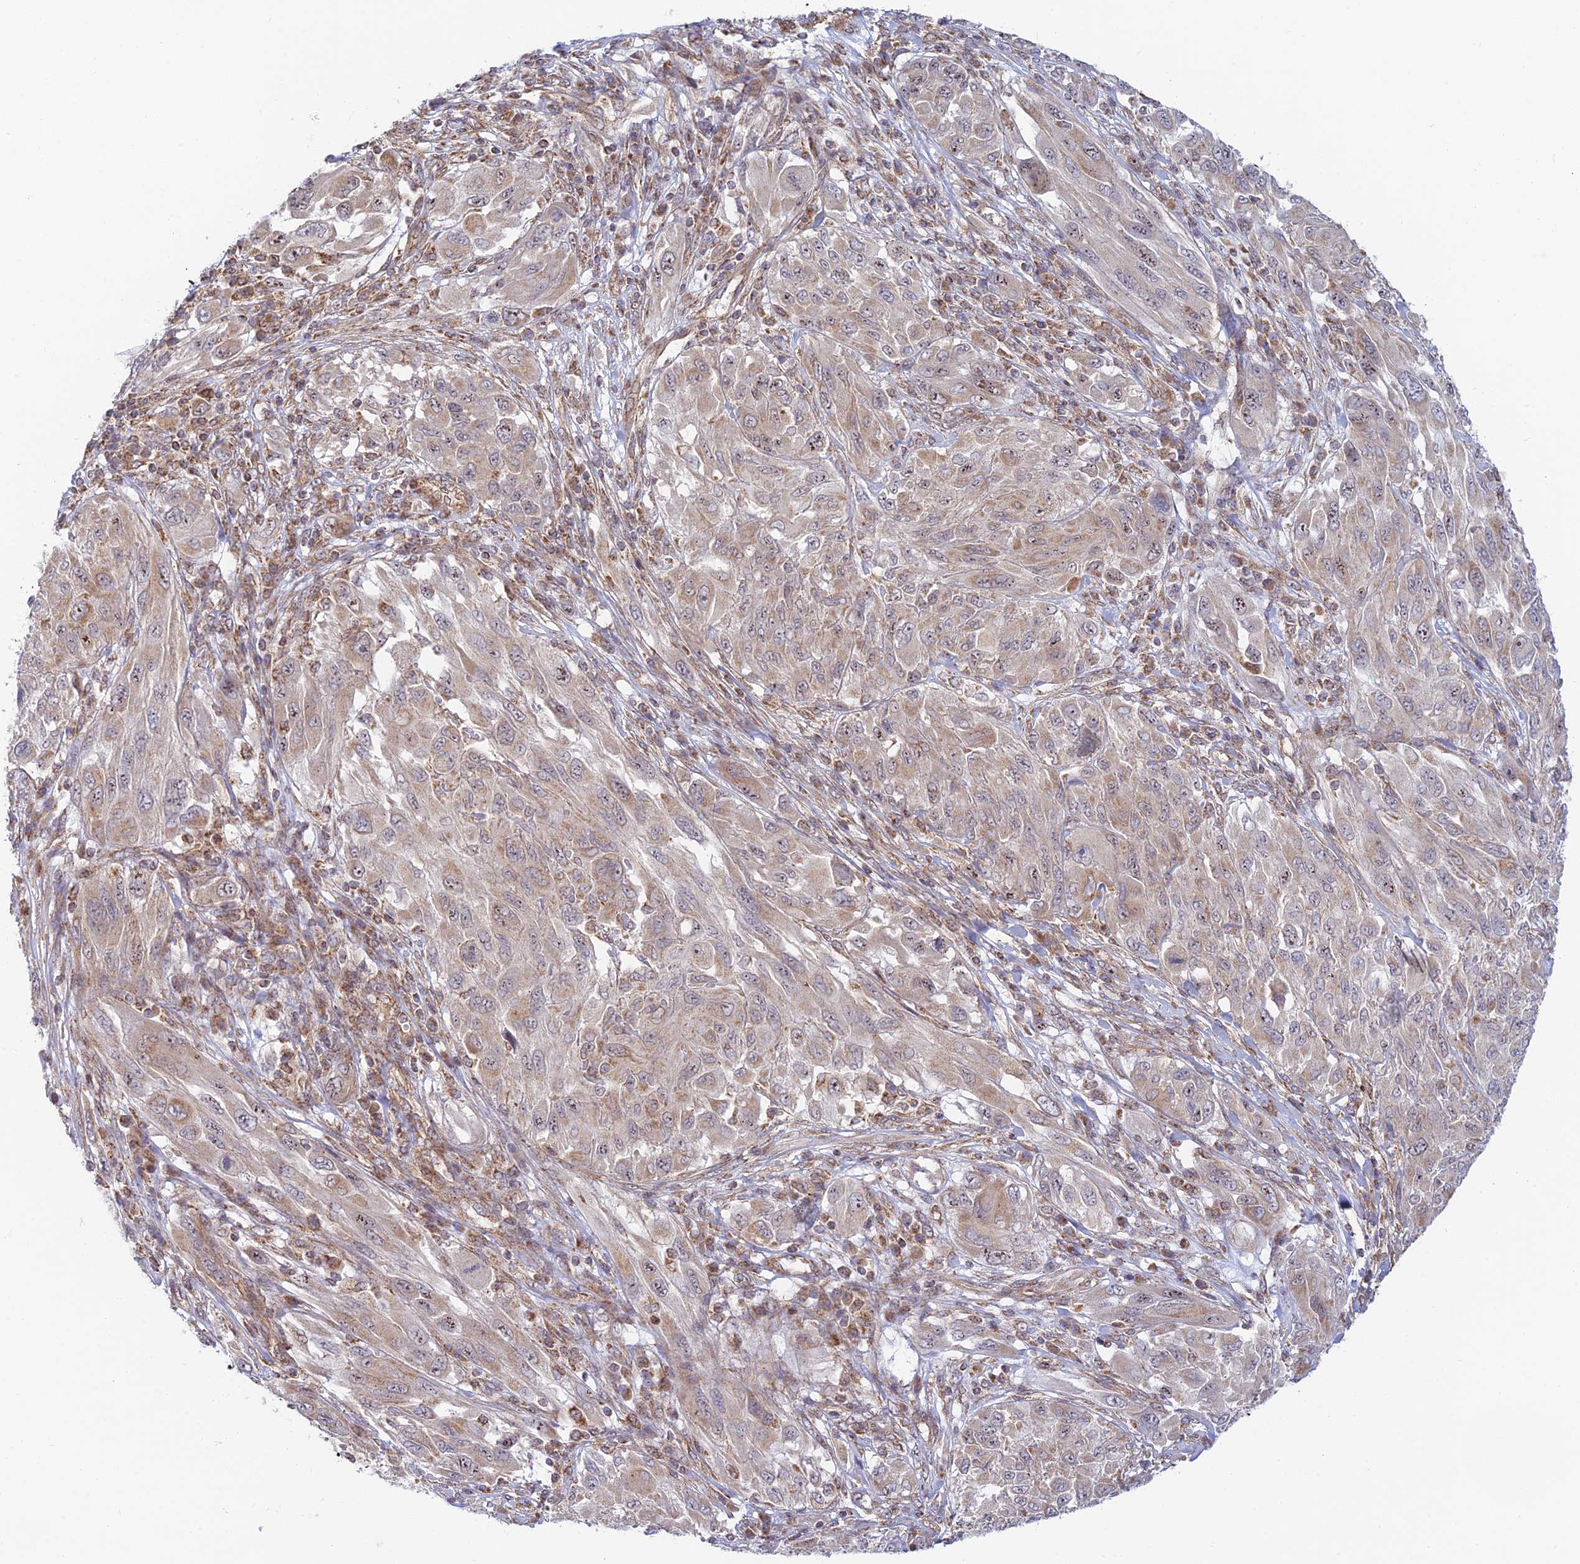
{"staining": {"intensity": "weak", "quantity": "25%-75%", "location": "cytoplasmic/membranous,nuclear"}, "tissue": "melanoma", "cell_type": "Tumor cells", "image_type": "cancer", "snomed": [{"axis": "morphology", "description": "Malignant melanoma, NOS"}, {"axis": "topography", "description": "Skin"}], "caption": "Tumor cells display low levels of weak cytoplasmic/membranous and nuclear expression in approximately 25%-75% of cells in melanoma.", "gene": "HOOK2", "patient": {"sex": "female", "age": 91}}